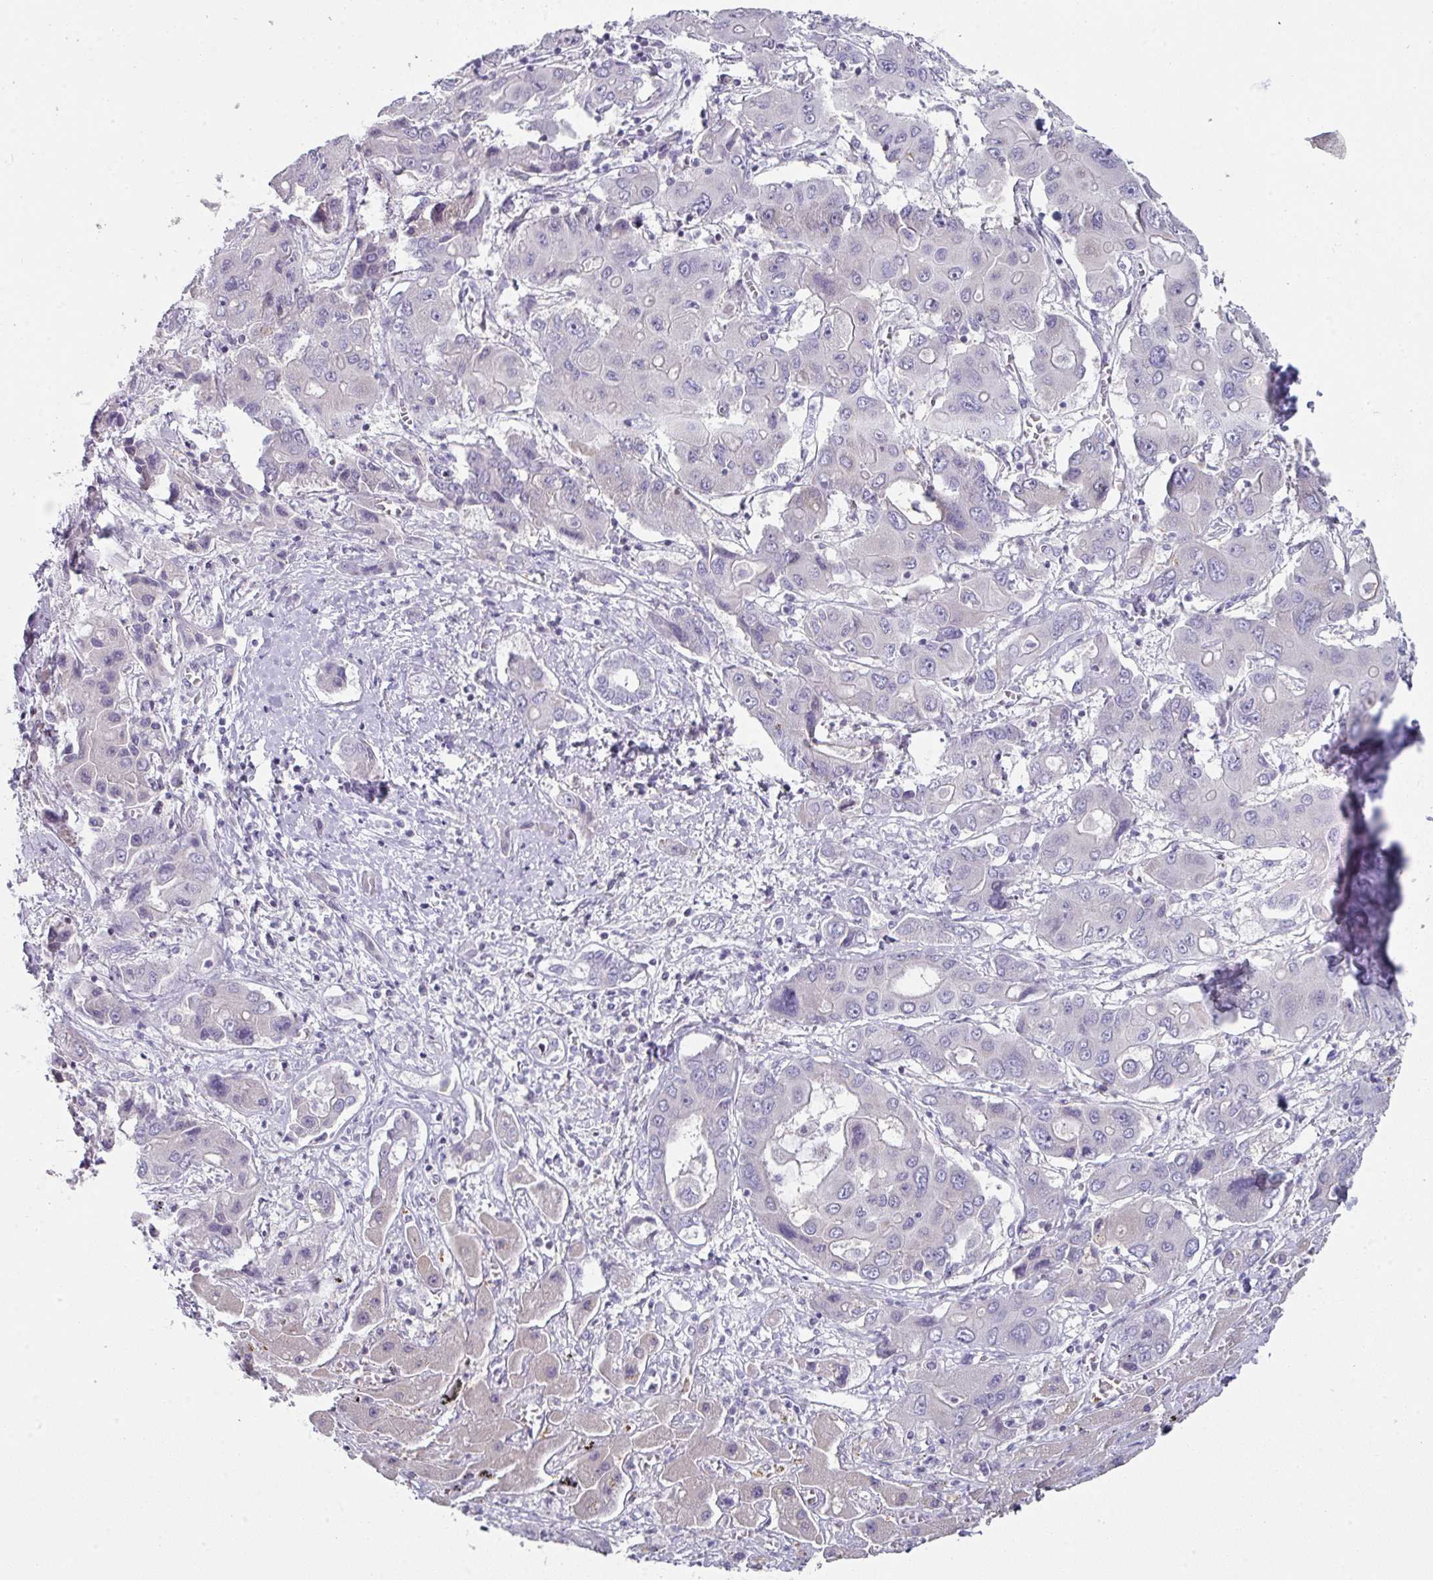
{"staining": {"intensity": "negative", "quantity": "none", "location": "none"}, "tissue": "liver cancer", "cell_type": "Tumor cells", "image_type": "cancer", "snomed": [{"axis": "morphology", "description": "Cholangiocarcinoma"}, {"axis": "topography", "description": "Liver"}], "caption": "The image demonstrates no significant positivity in tumor cells of liver cancer (cholangiocarcinoma).", "gene": "DEFB115", "patient": {"sex": "male", "age": 67}}